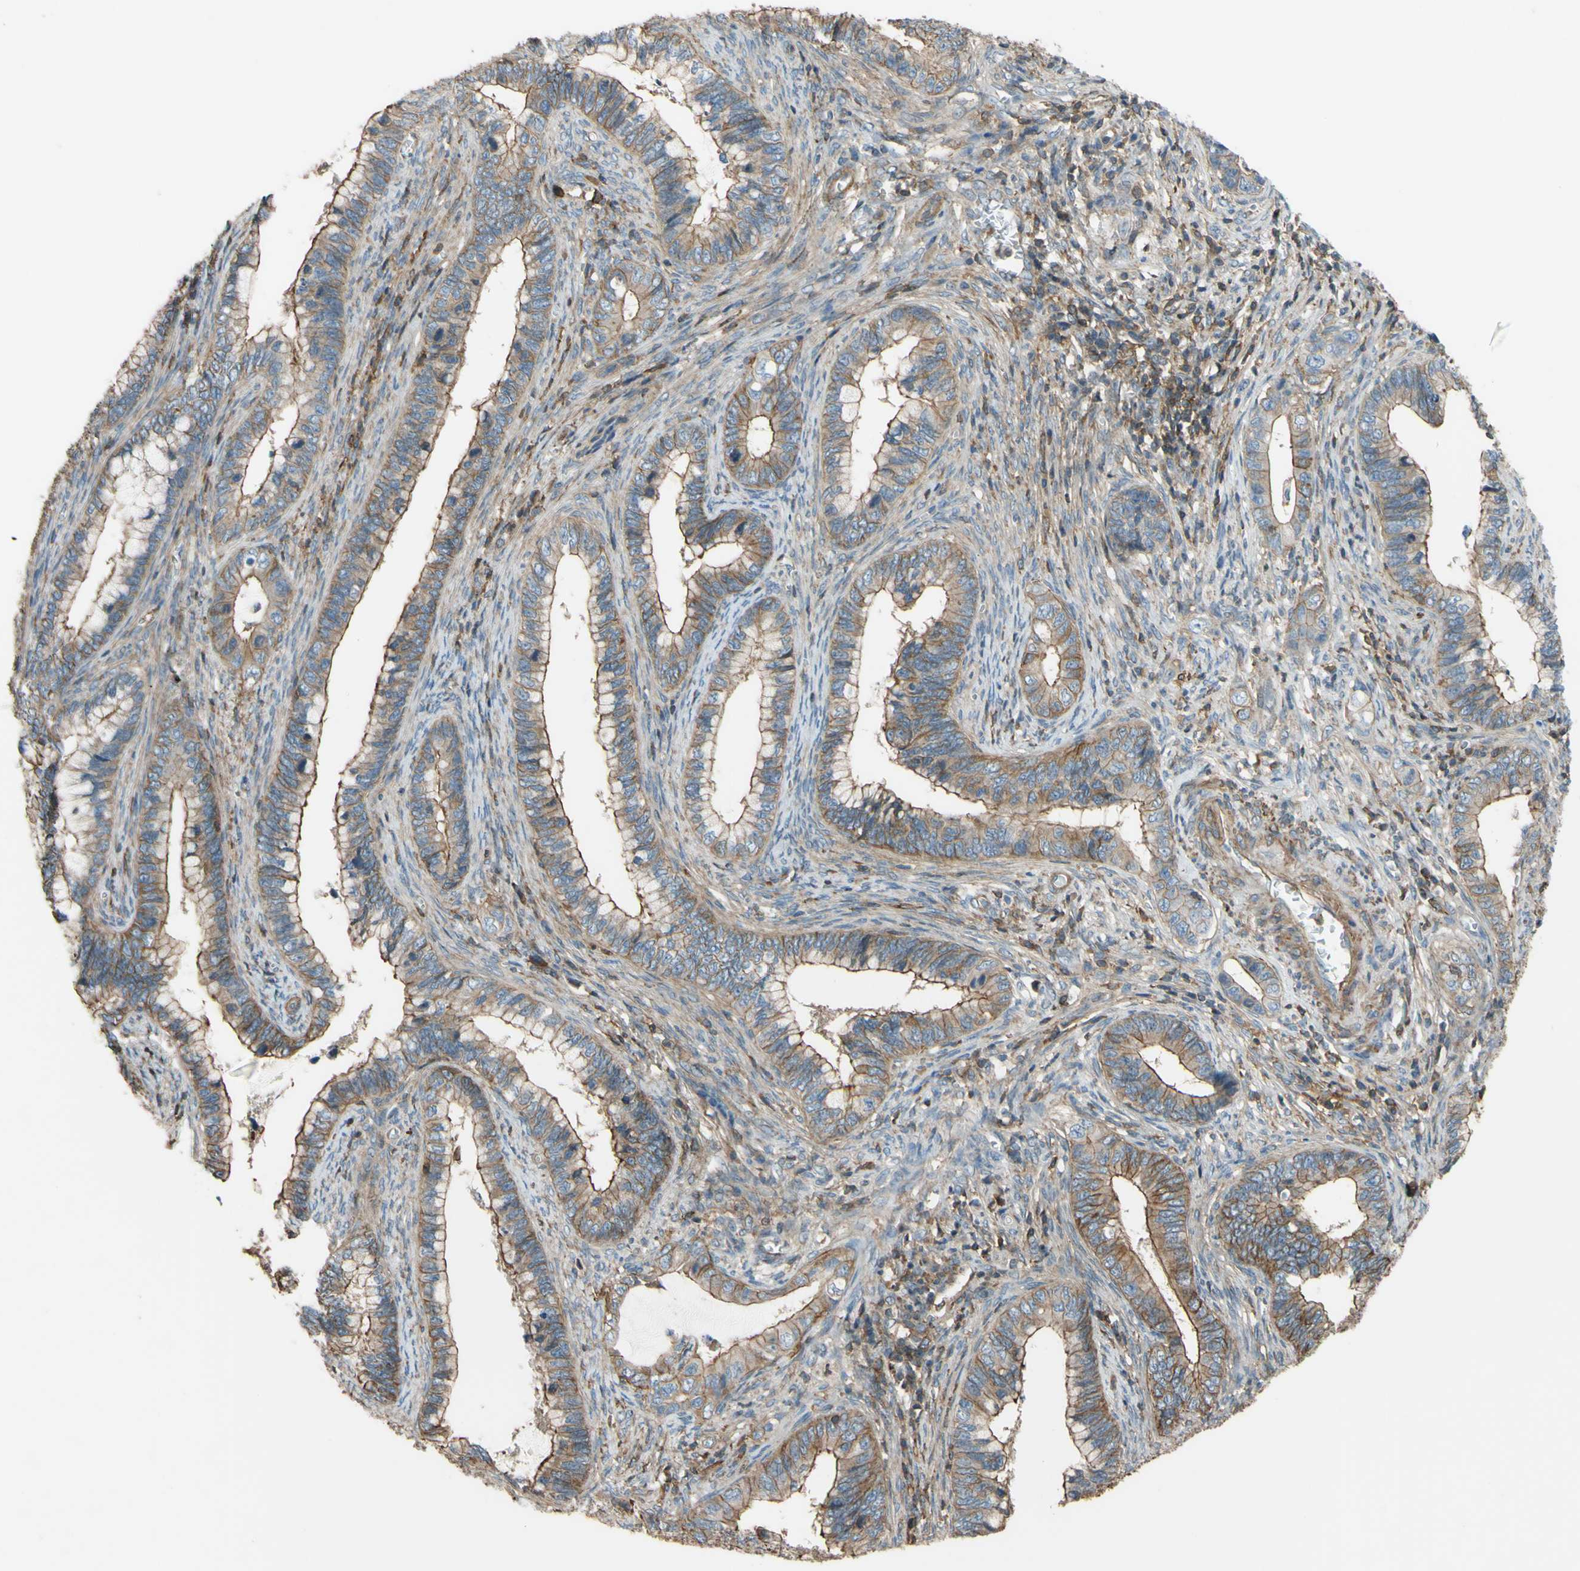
{"staining": {"intensity": "strong", "quantity": ">75%", "location": "cytoplasmic/membranous"}, "tissue": "cervical cancer", "cell_type": "Tumor cells", "image_type": "cancer", "snomed": [{"axis": "morphology", "description": "Adenocarcinoma, NOS"}, {"axis": "topography", "description": "Cervix"}], "caption": "Immunohistochemical staining of cervical cancer displays strong cytoplasmic/membranous protein staining in approximately >75% of tumor cells.", "gene": "ADD3", "patient": {"sex": "female", "age": 44}}